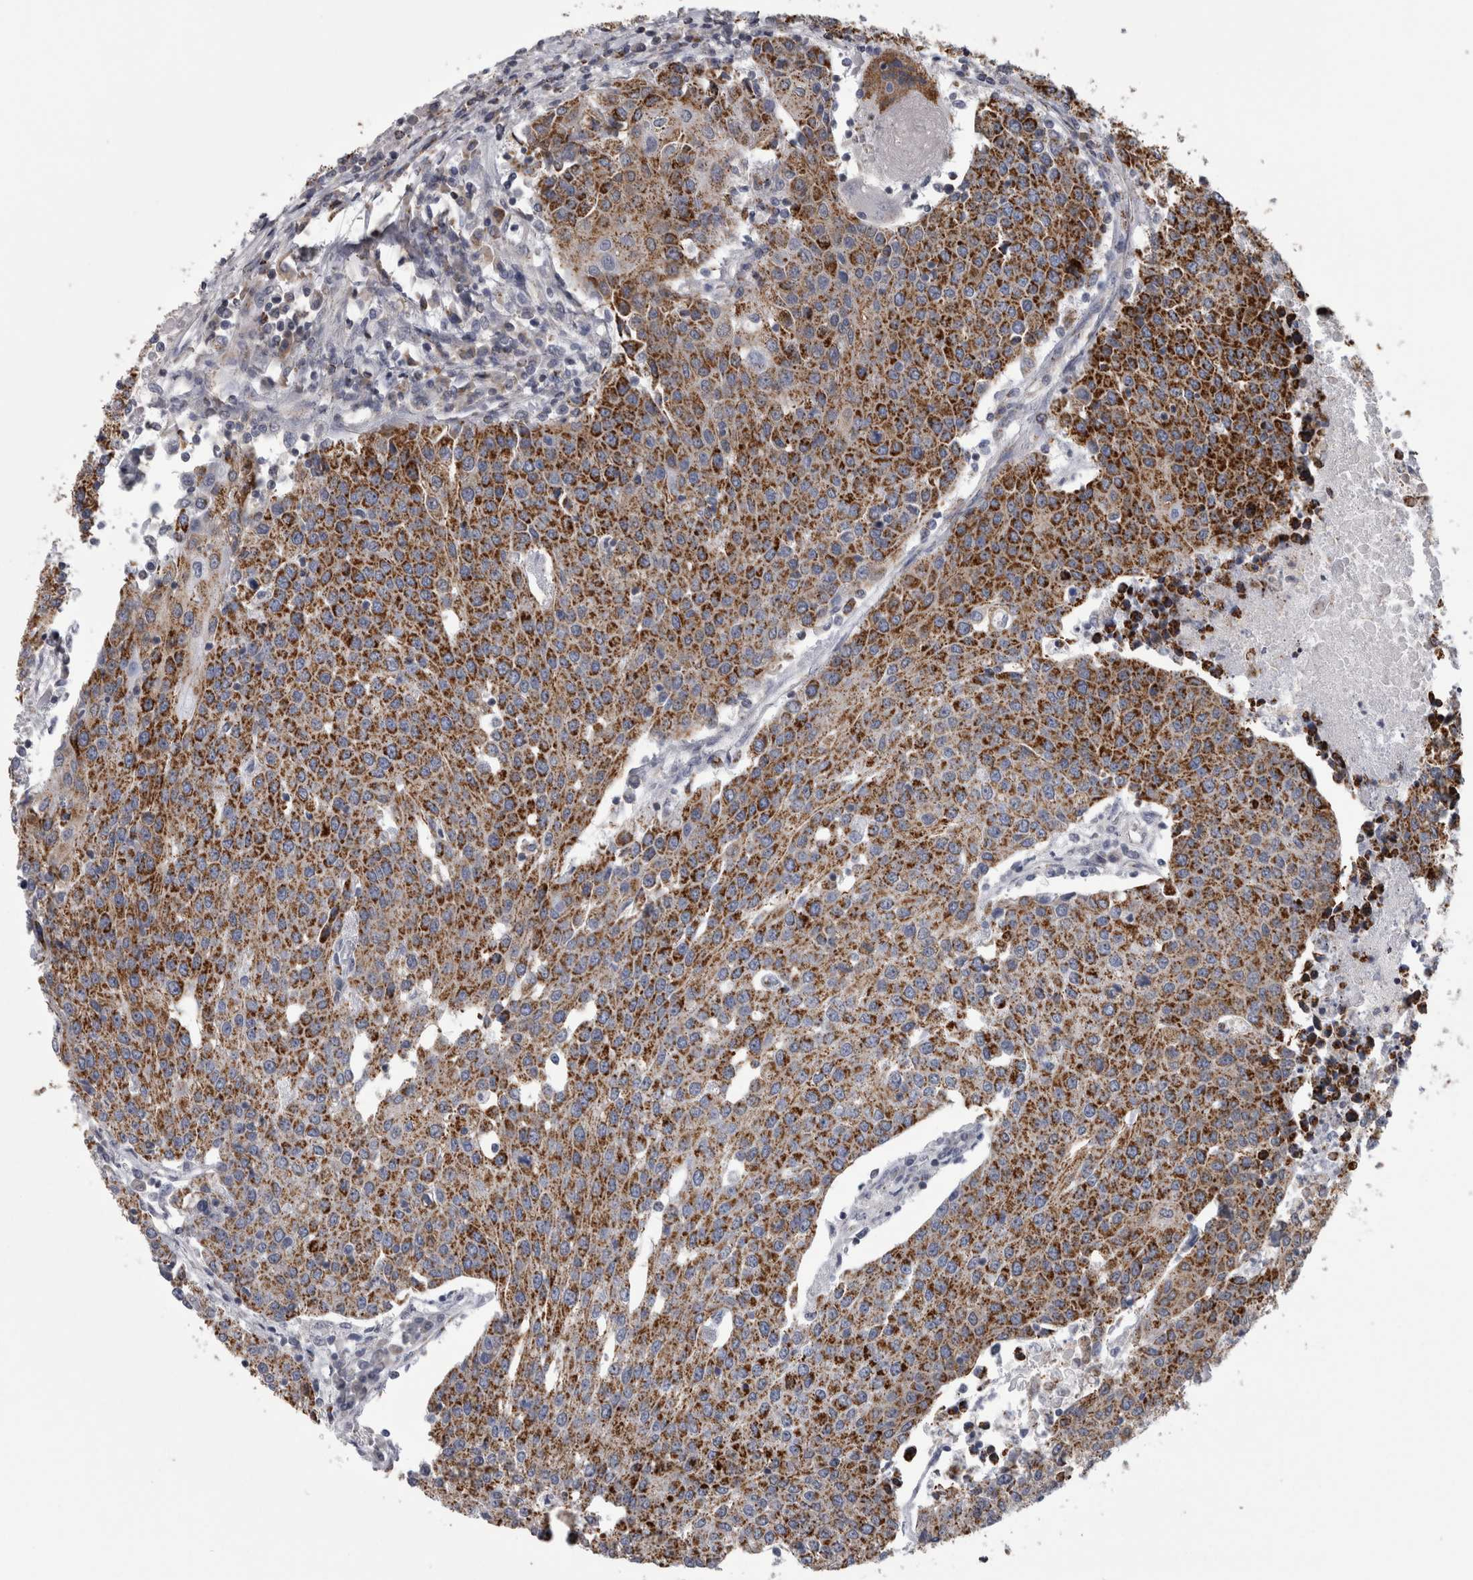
{"staining": {"intensity": "strong", "quantity": ">75%", "location": "cytoplasmic/membranous"}, "tissue": "urothelial cancer", "cell_type": "Tumor cells", "image_type": "cancer", "snomed": [{"axis": "morphology", "description": "Urothelial carcinoma, High grade"}, {"axis": "topography", "description": "Urinary bladder"}], "caption": "Immunohistochemical staining of high-grade urothelial carcinoma demonstrates high levels of strong cytoplasmic/membranous protein staining in approximately >75% of tumor cells.", "gene": "MDH2", "patient": {"sex": "female", "age": 85}}